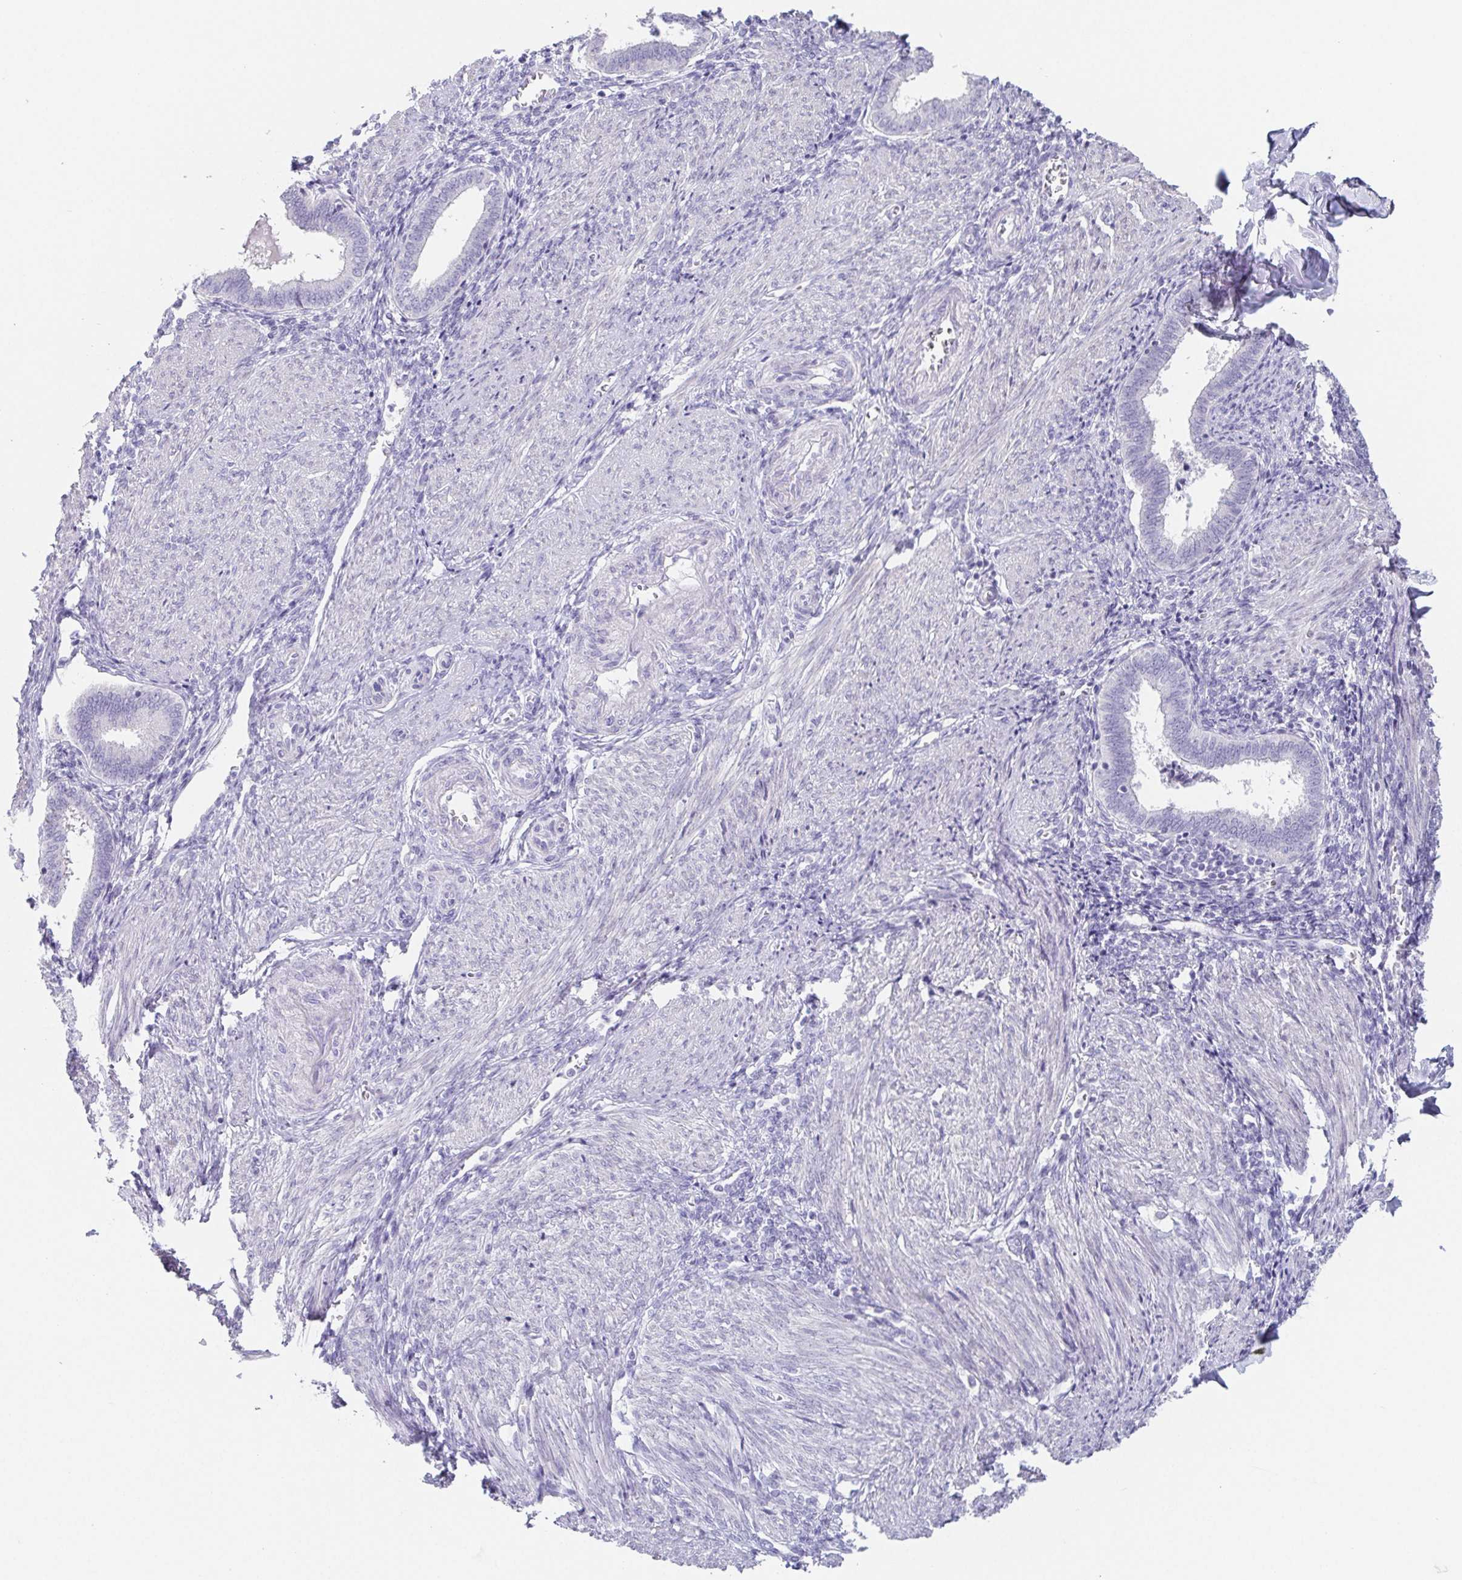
{"staining": {"intensity": "negative", "quantity": "none", "location": "none"}, "tissue": "endometrium", "cell_type": "Cells in endometrial stroma", "image_type": "normal", "snomed": [{"axis": "morphology", "description": "Normal tissue, NOS"}, {"axis": "topography", "description": "Endometrium"}], "caption": "Cells in endometrial stroma show no significant expression in normal endometrium.", "gene": "HDGFL1", "patient": {"sex": "female", "age": 42}}